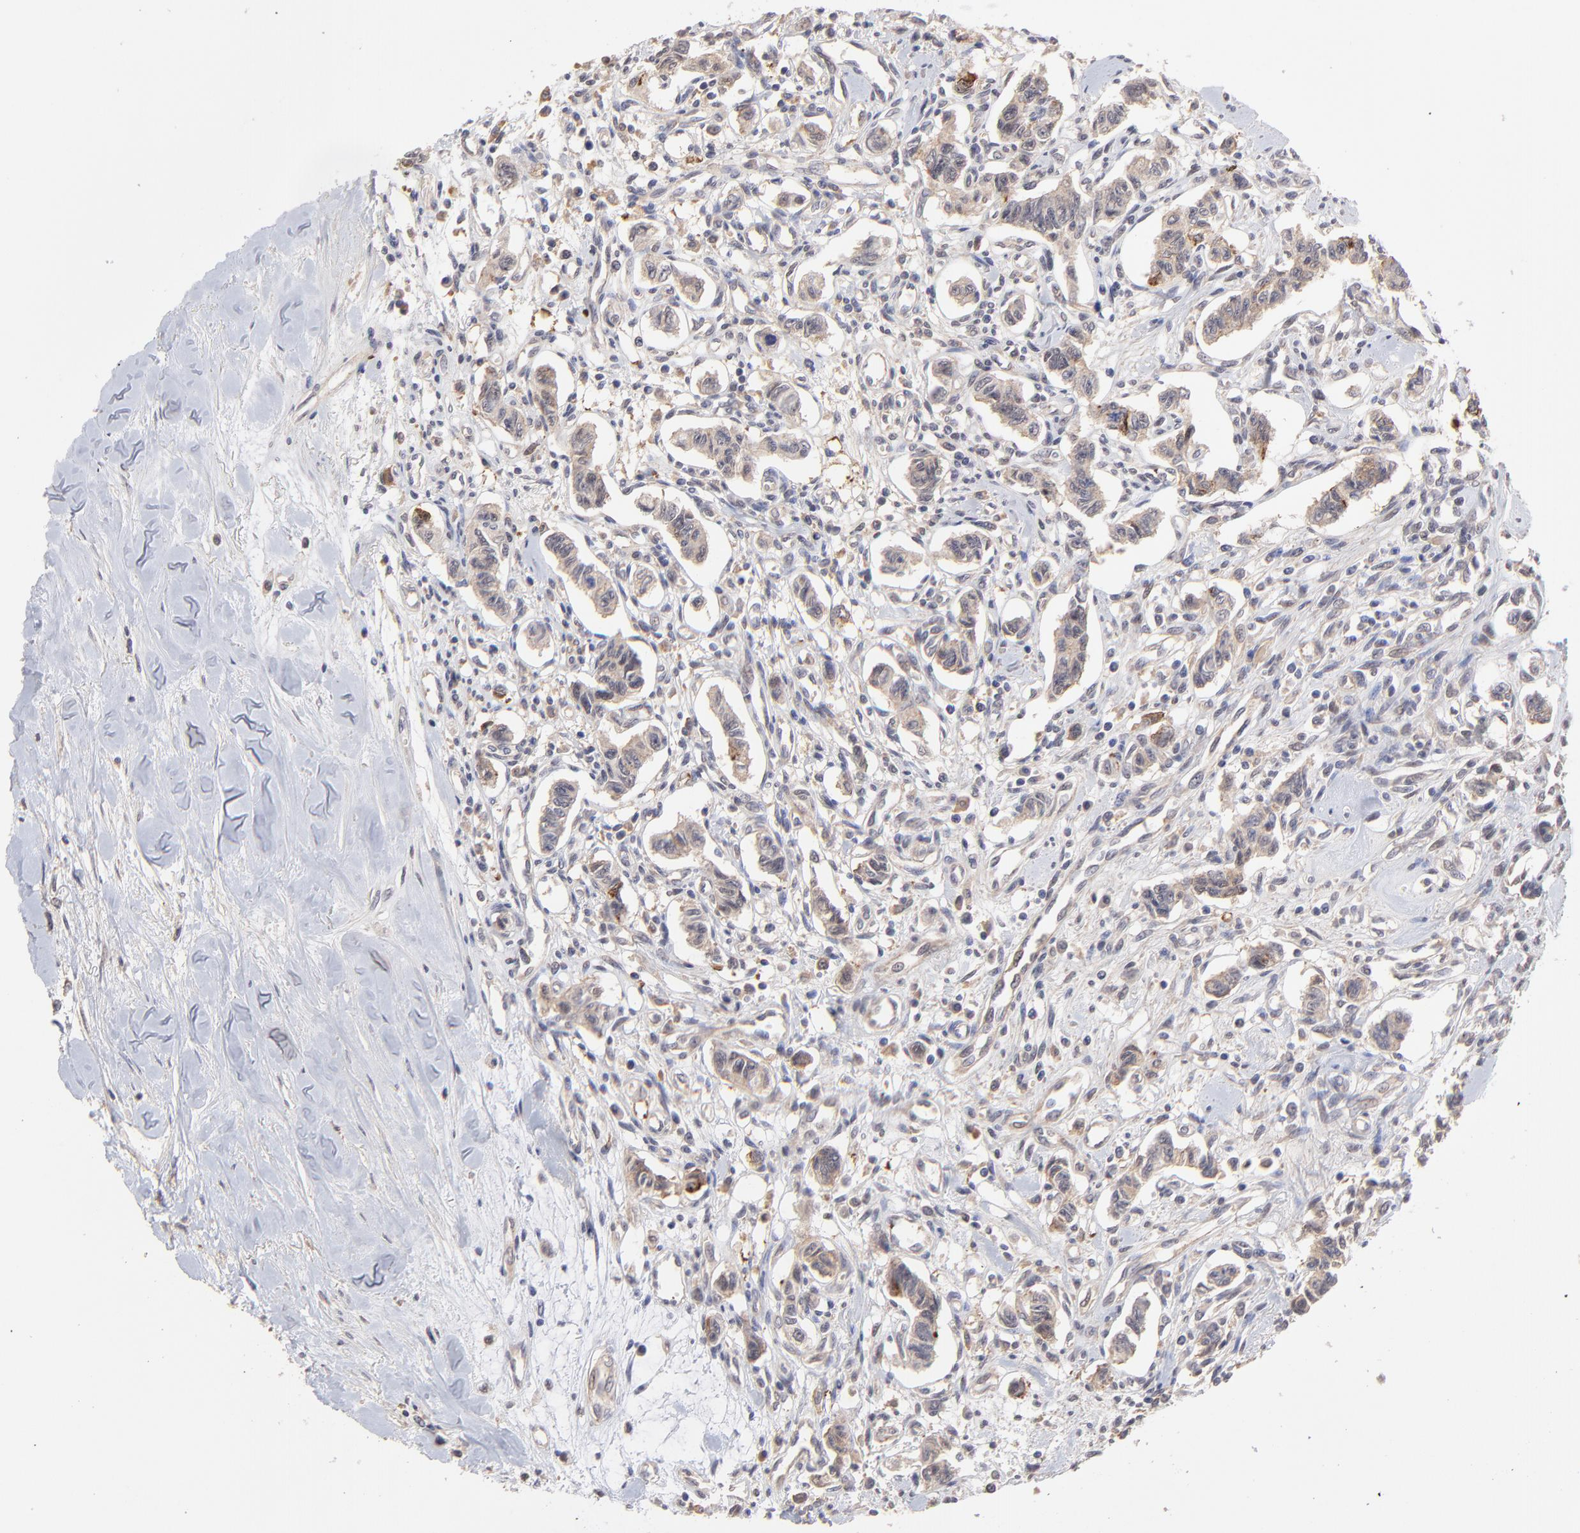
{"staining": {"intensity": "moderate", "quantity": ">75%", "location": "cytoplasmic/membranous"}, "tissue": "renal cancer", "cell_type": "Tumor cells", "image_type": "cancer", "snomed": [{"axis": "morphology", "description": "Carcinoid, malignant, NOS"}, {"axis": "topography", "description": "Kidney"}], "caption": "Protein expression analysis of human renal cancer (malignant carcinoid) reveals moderate cytoplasmic/membranous expression in approximately >75% of tumor cells.", "gene": "PSMD14", "patient": {"sex": "female", "age": 41}}